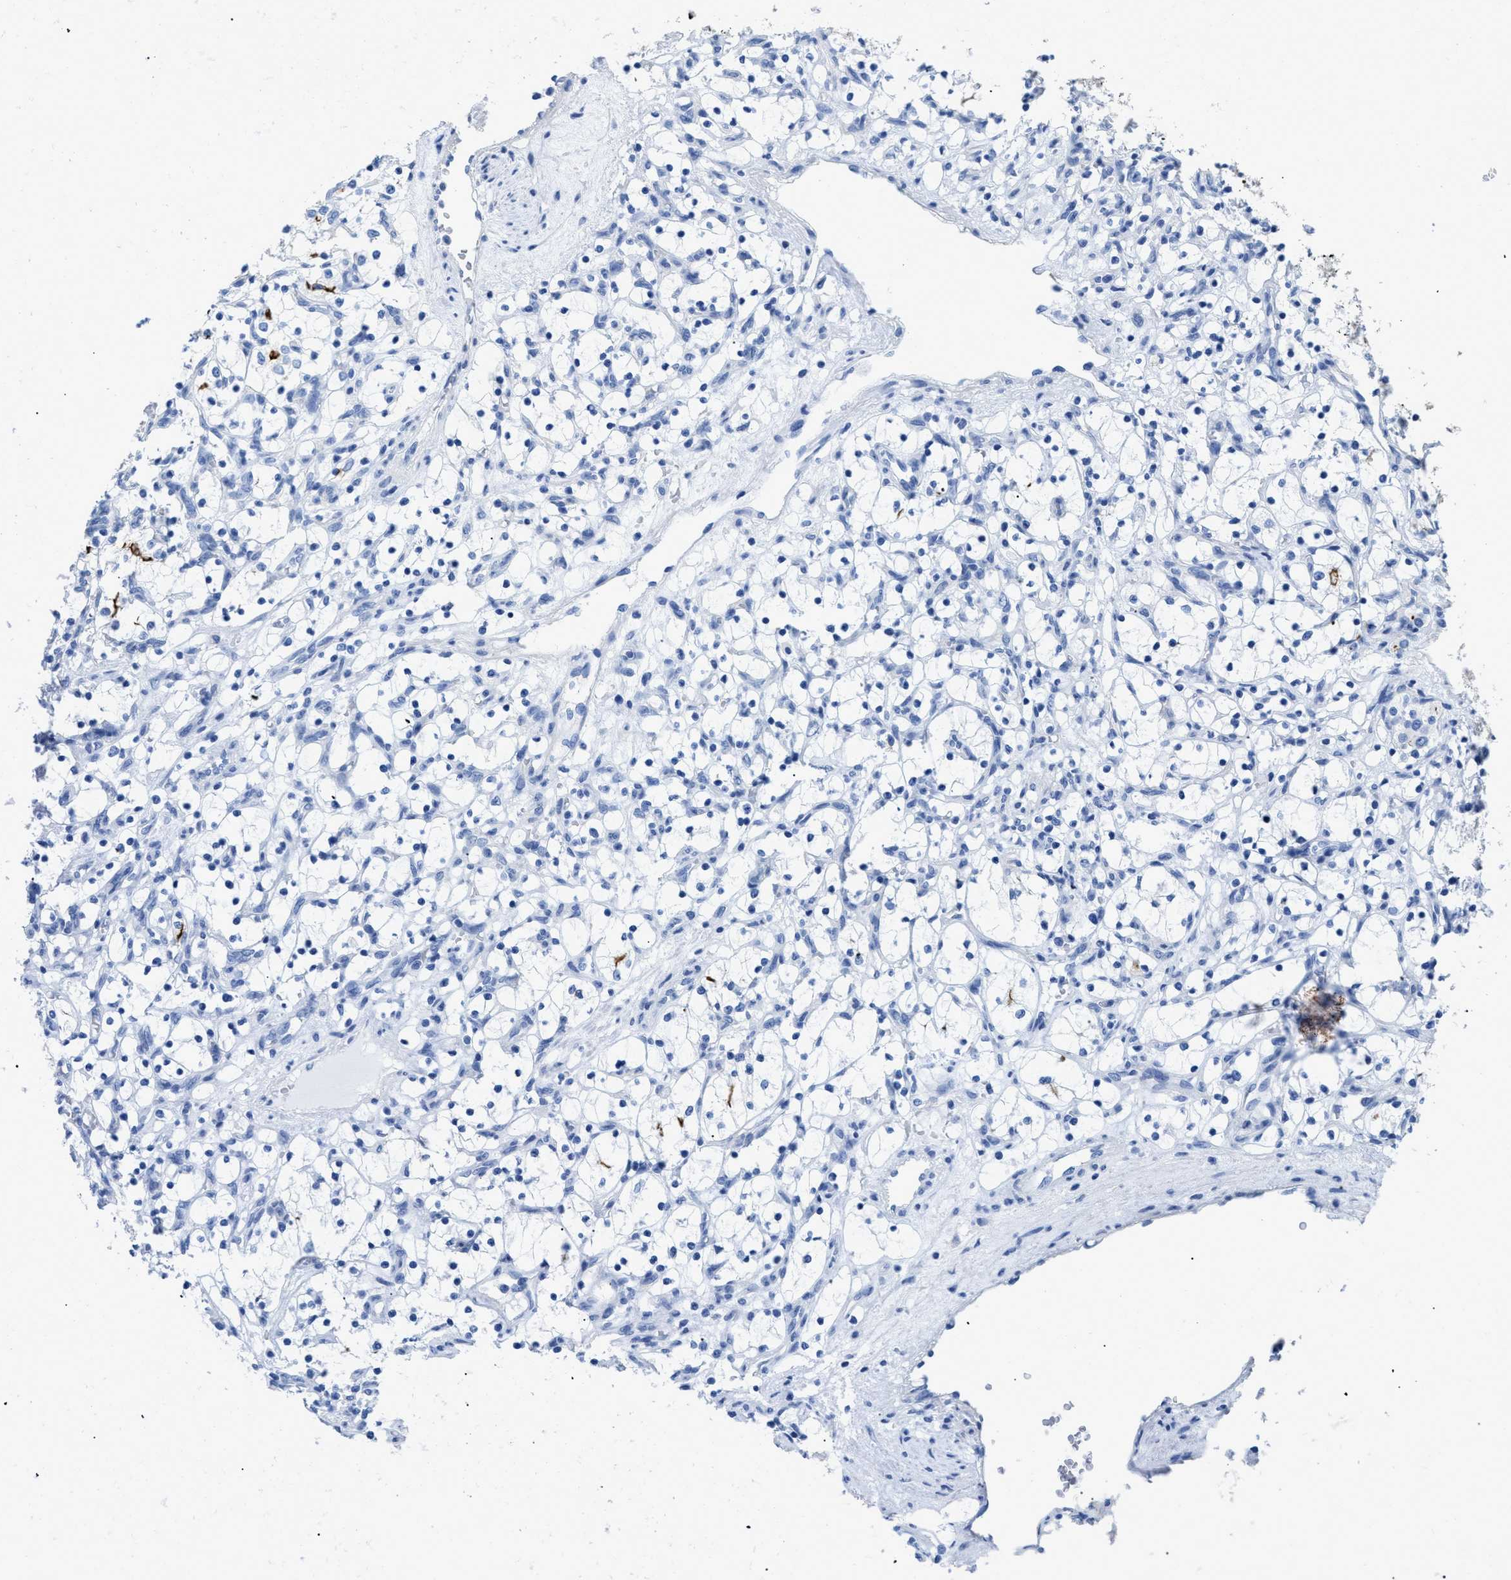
{"staining": {"intensity": "negative", "quantity": "none", "location": "none"}, "tissue": "renal cancer", "cell_type": "Tumor cells", "image_type": "cancer", "snomed": [{"axis": "morphology", "description": "Adenocarcinoma, NOS"}, {"axis": "topography", "description": "Kidney"}], "caption": "IHC micrograph of neoplastic tissue: renal cancer stained with DAB demonstrates no significant protein positivity in tumor cells.", "gene": "DLC1", "patient": {"sex": "female", "age": 69}}